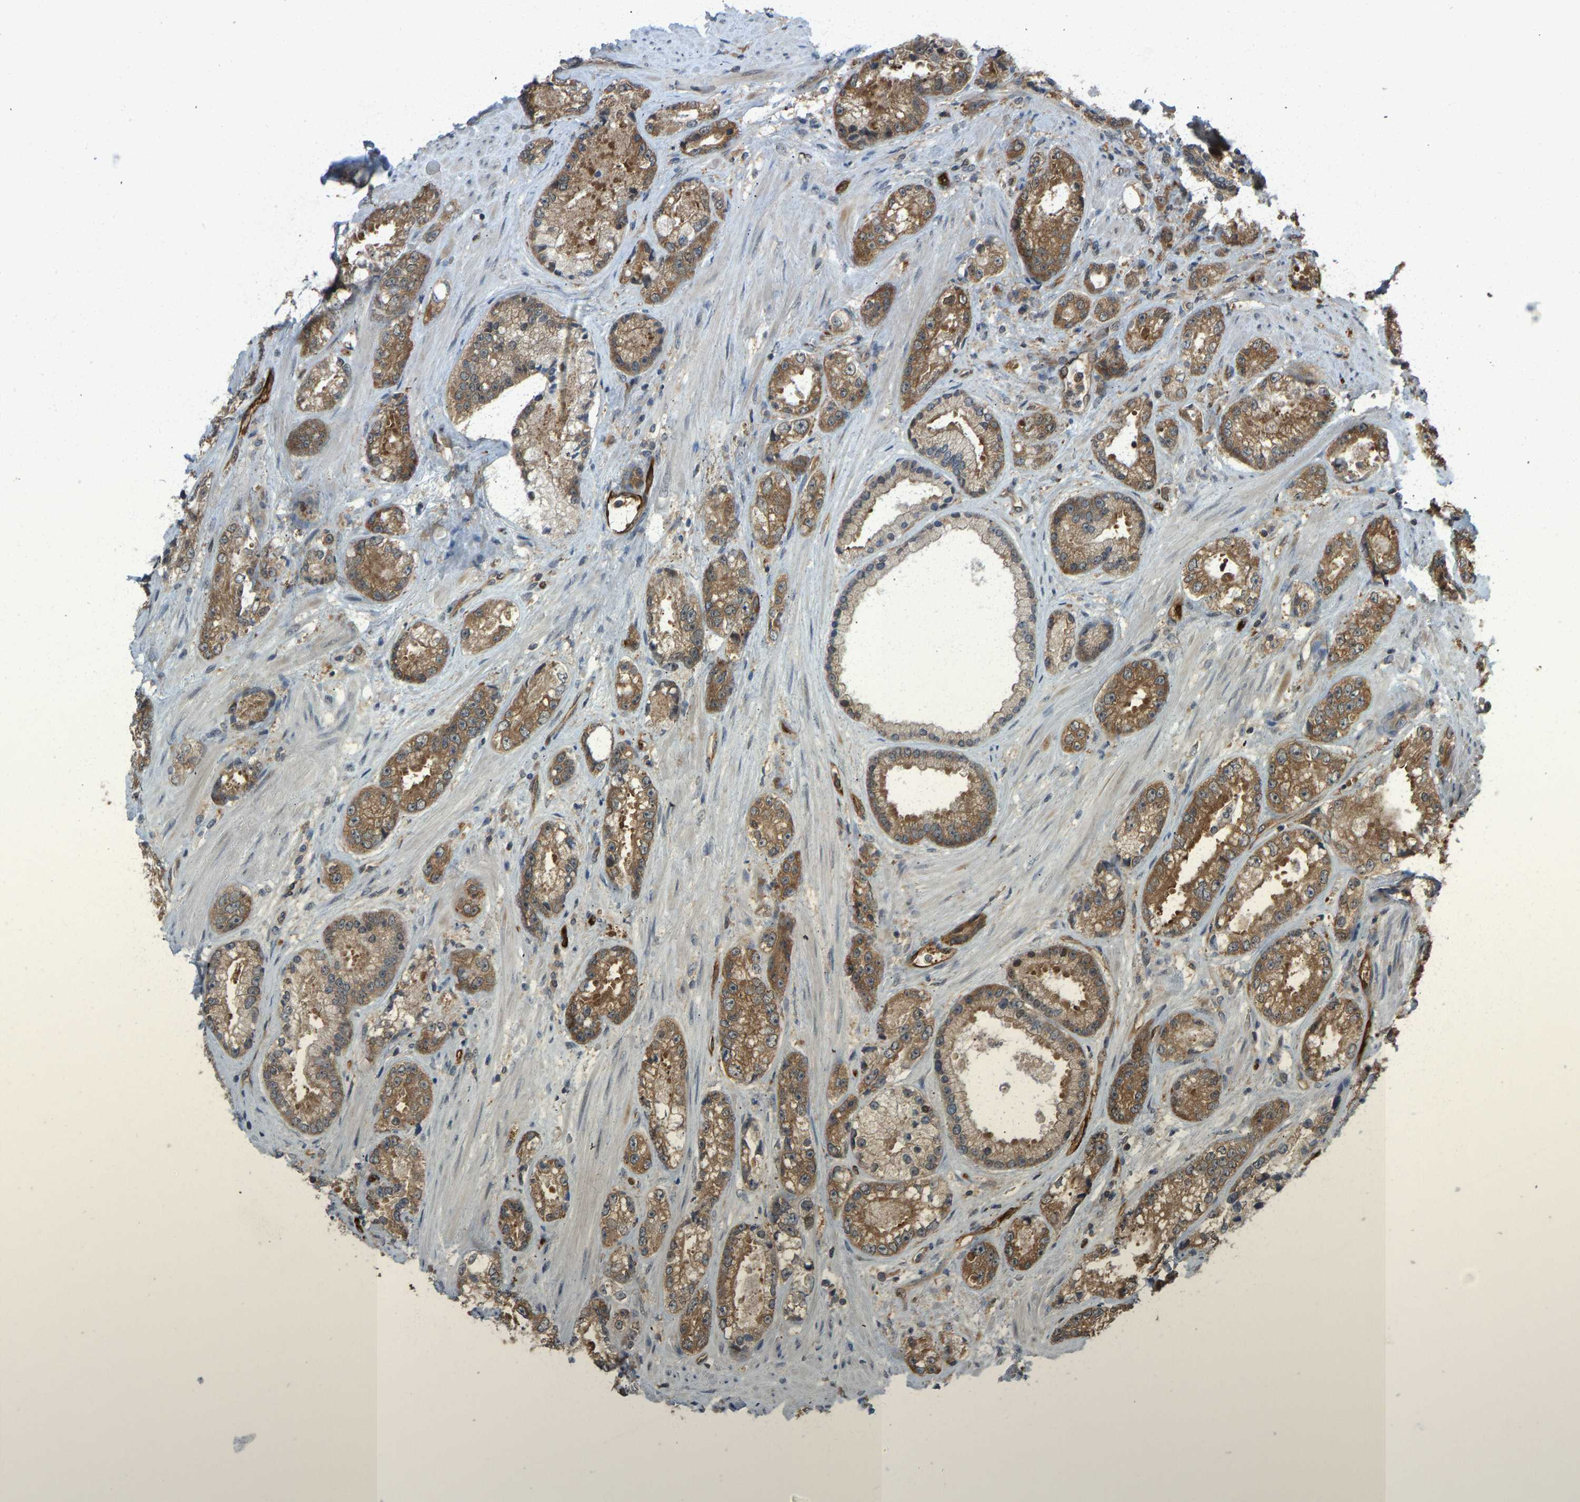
{"staining": {"intensity": "moderate", "quantity": ">75%", "location": "cytoplasmic/membranous"}, "tissue": "prostate cancer", "cell_type": "Tumor cells", "image_type": "cancer", "snomed": [{"axis": "morphology", "description": "Adenocarcinoma, High grade"}, {"axis": "topography", "description": "Prostate"}], "caption": "This image displays prostate cancer stained with IHC to label a protein in brown. The cytoplasmic/membranous of tumor cells show moderate positivity for the protein. Nuclei are counter-stained blue.", "gene": "CCT8", "patient": {"sex": "male", "age": 61}}